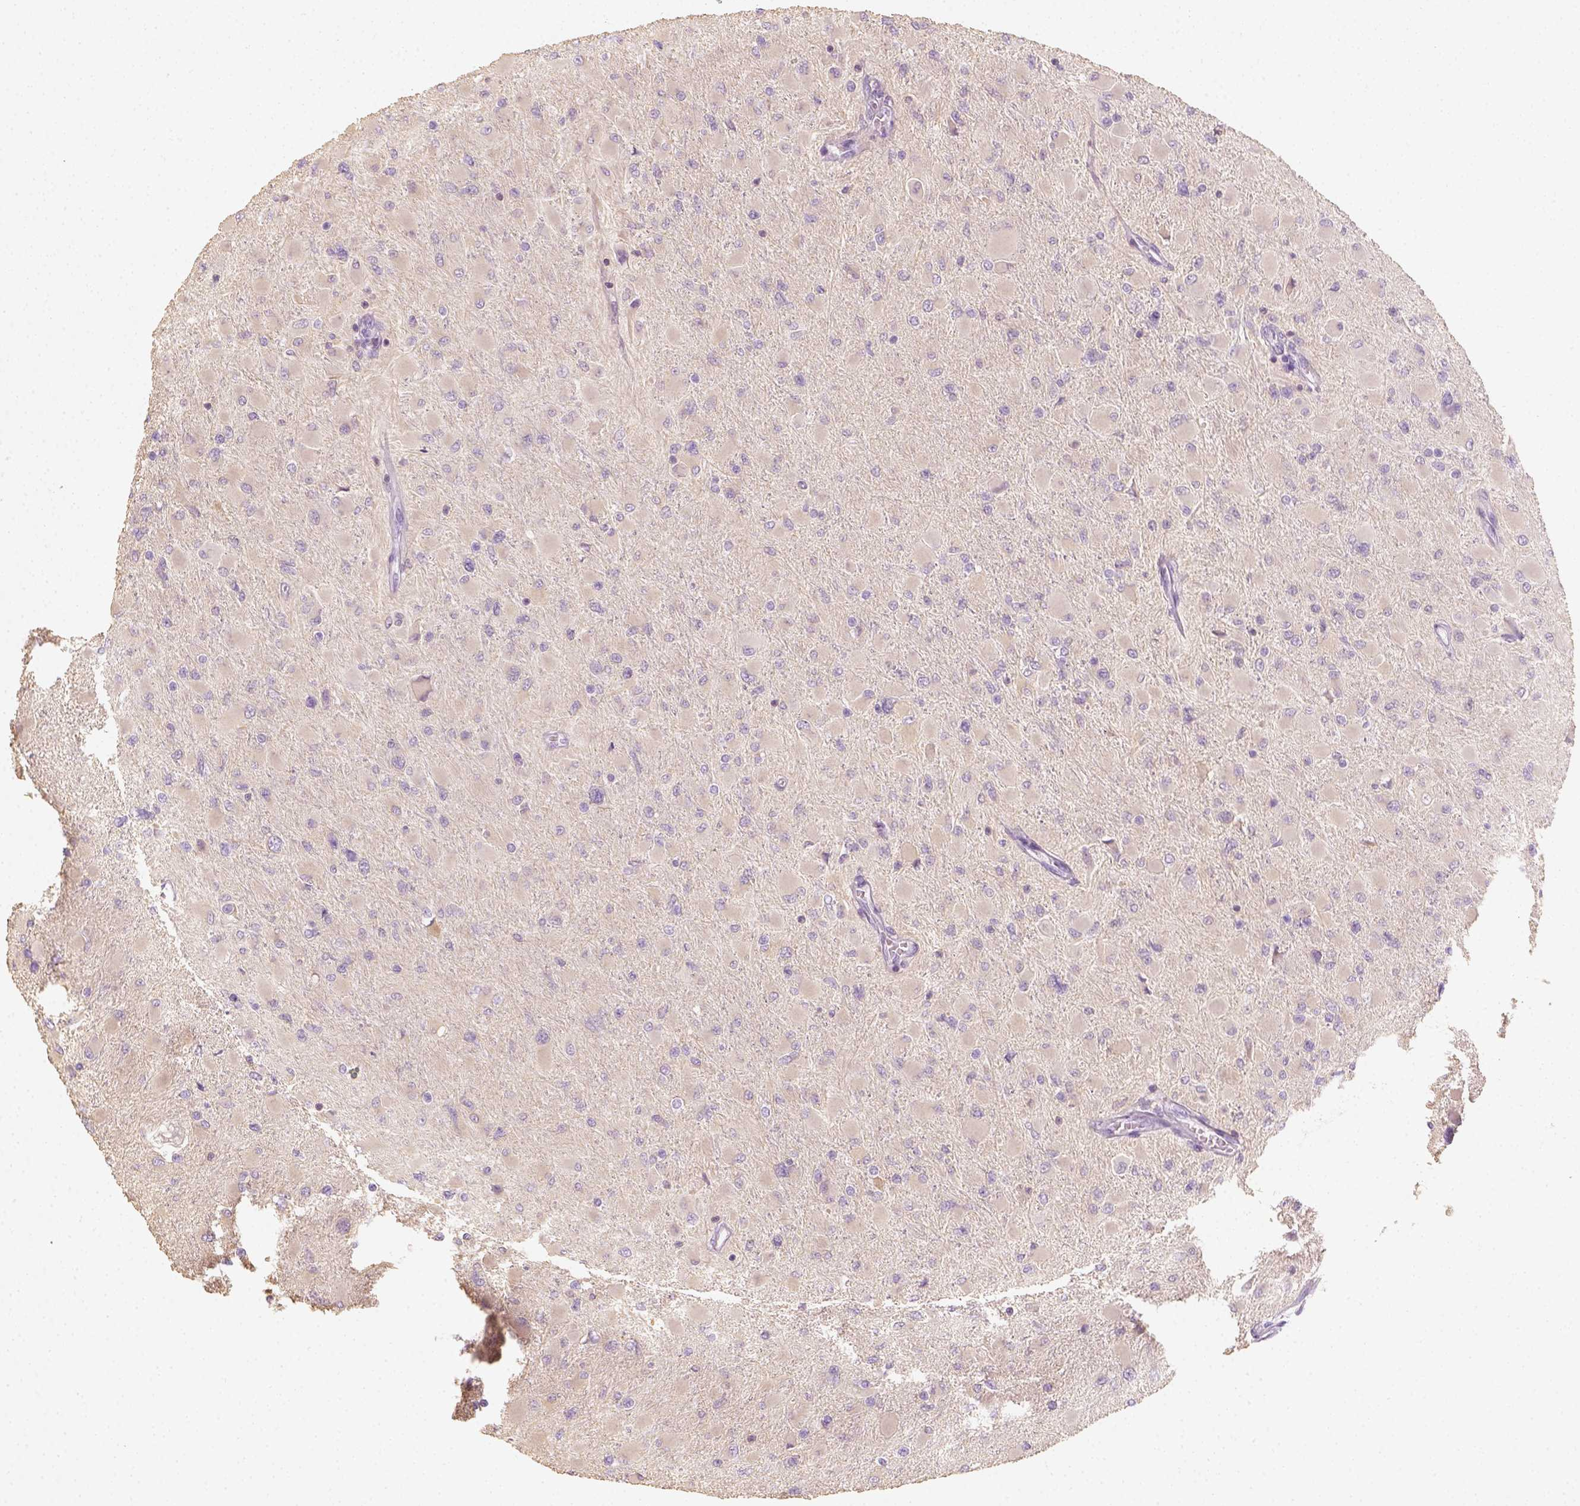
{"staining": {"intensity": "negative", "quantity": "none", "location": "none"}, "tissue": "glioma", "cell_type": "Tumor cells", "image_type": "cancer", "snomed": [{"axis": "morphology", "description": "Glioma, malignant, High grade"}, {"axis": "topography", "description": "Cerebral cortex"}], "caption": "Malignant high-grade glioma was stained to show a protein in brown. There is no significant expression in tumor cells.", "gene": "EPHB1", "patient": {"sex": "female", "age": 36}}